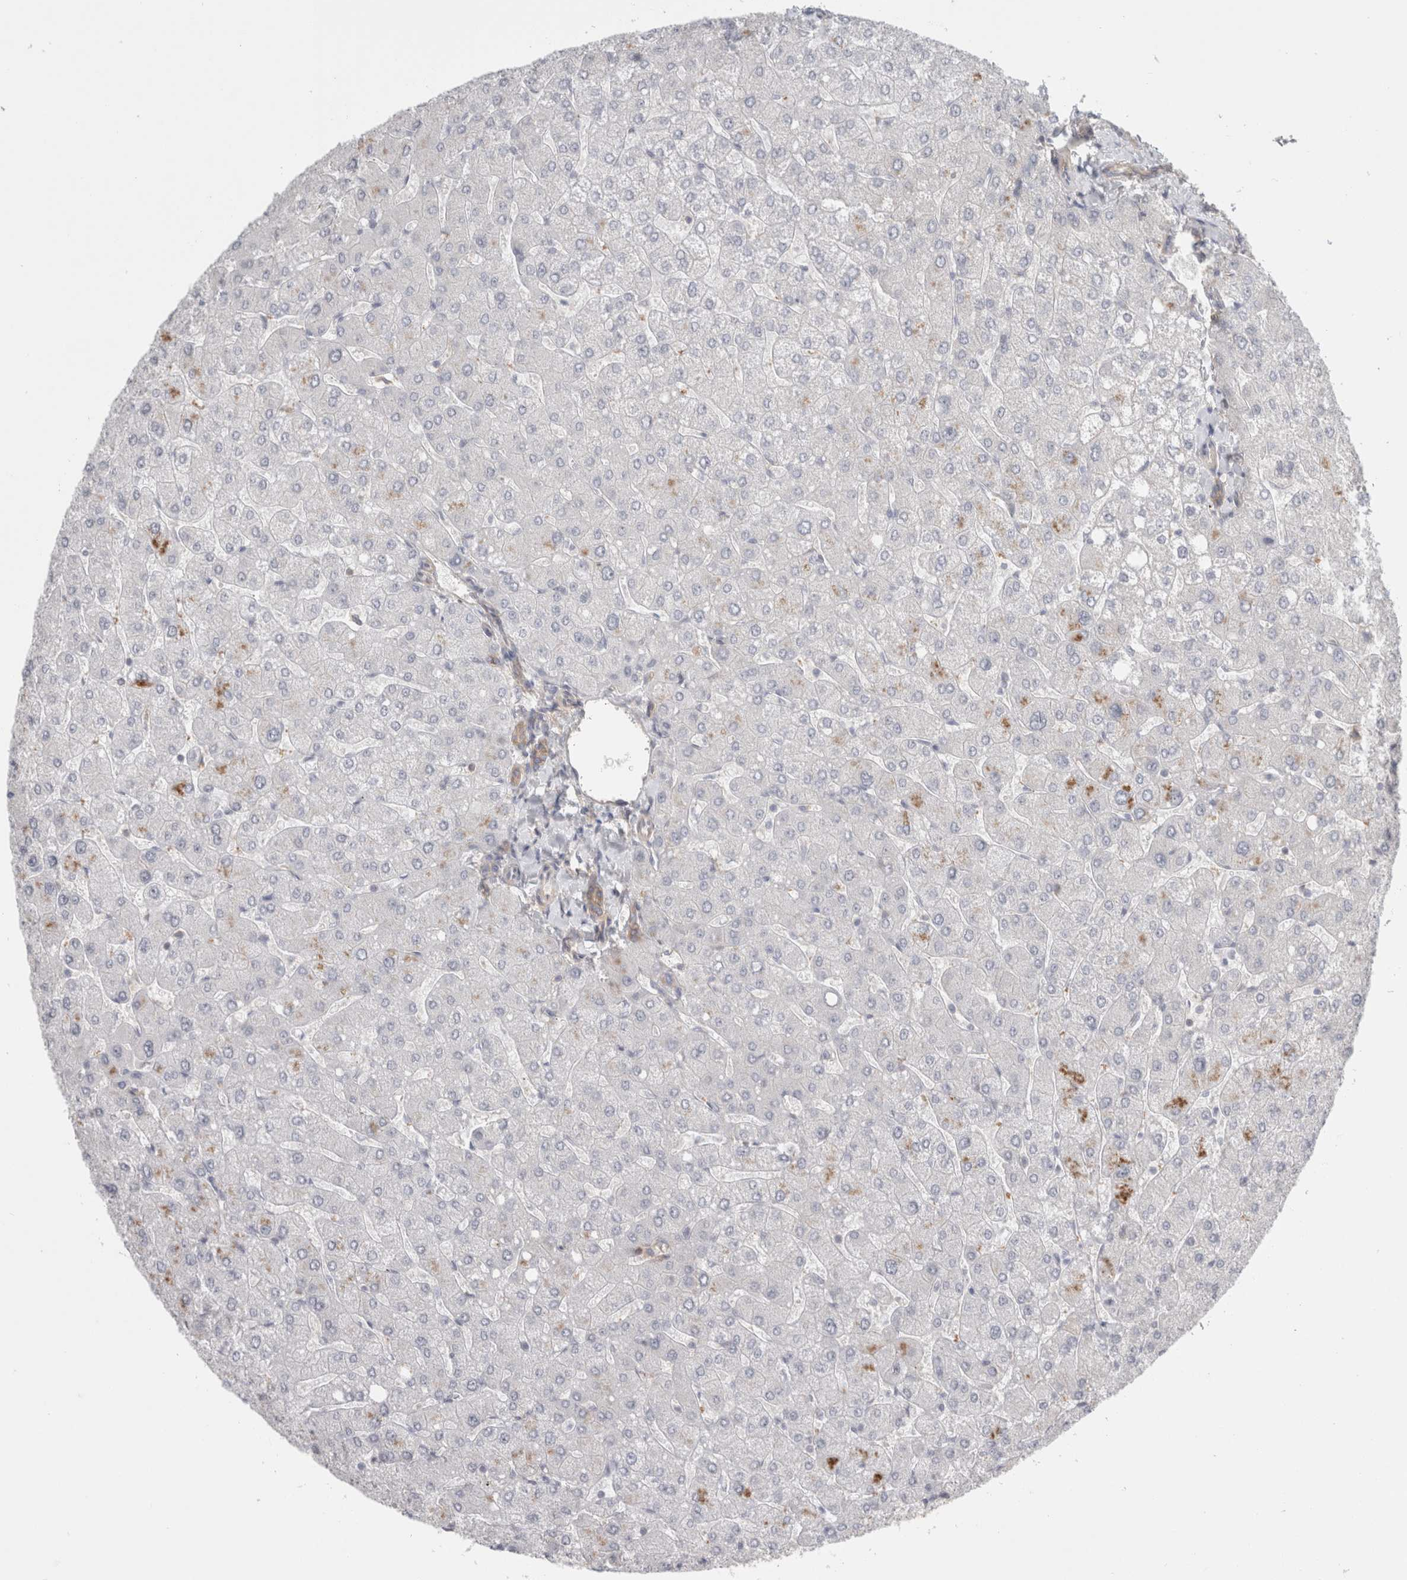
{"staining": {"intensity": "weak", "quantity": ">75%", "location": "cytoplasmic/membranous"}, "tissue": "liver", "cell_type": "Cholangiocytes", "image_type": "normal", "snomed": [{"axis": "morphology", "description": "Normal tissue, NOS"}, {"axis": "topography", "description": "Liver"}], "caption": "IHC staining of benign liver, which shows low levels of weak cytoplasmic/membranous staining in about >75% of cholangiocytes indicating weak cytoplasmic/membranous protein positivity. The staining was performed using DAB (3,3'-diaminobenzidine) (brown) for protein detection and nuclei were counterstained in hematoxylin (blue).", "gene": "RASAL2", "patient": {"sex": "male", "age": 55}}